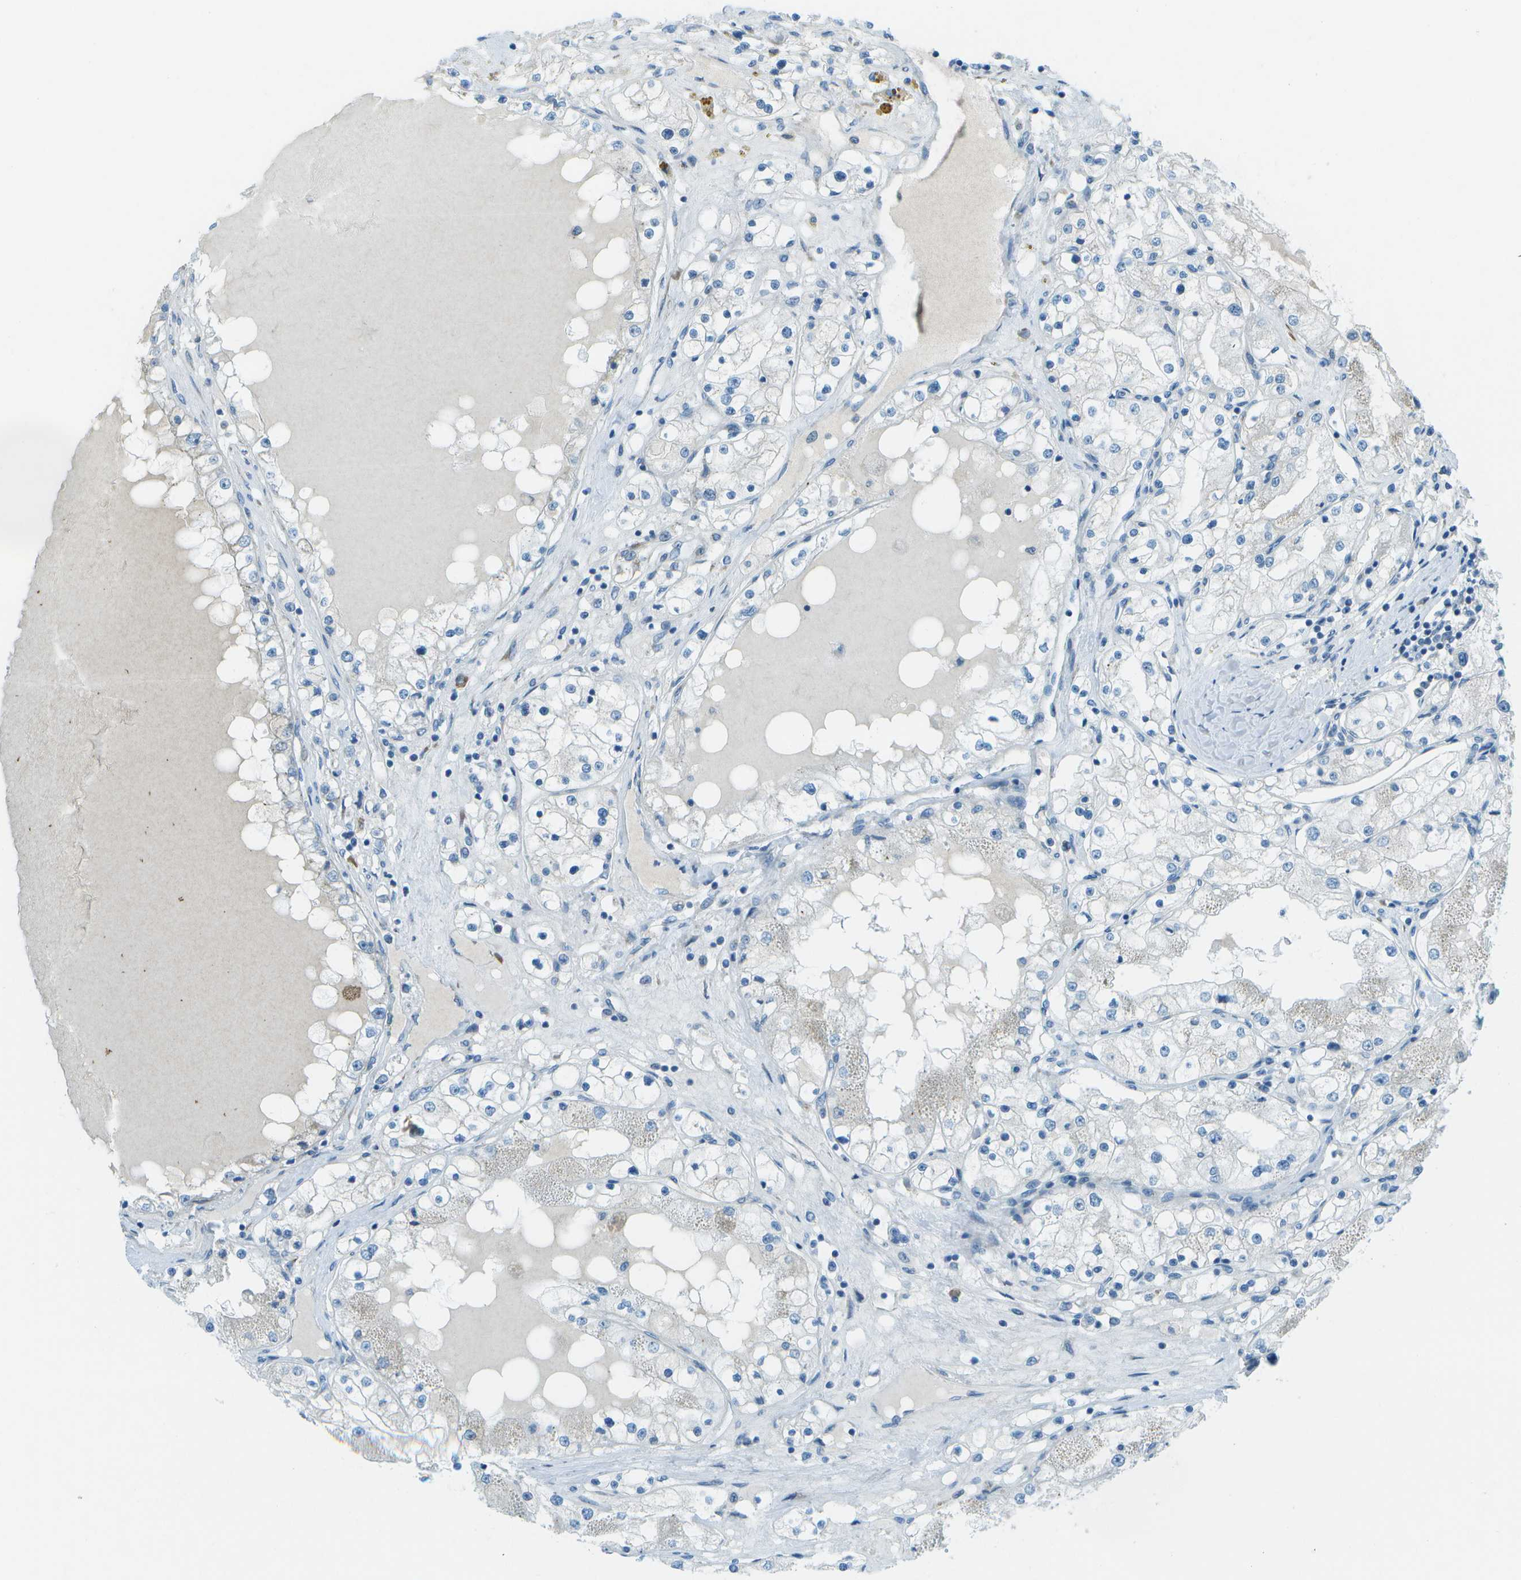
{"staining": {"intensity": "negative", "quantity": "none", "location": "none"}, "tissue": "renal cancer", "cell_type": "Tumor cells", "image_type": "cancer", "snomed": [{"axis": "morphology", "description": "Adenocarcinoma, NOS"}, {"axis": "topography", "description": "Kidney"}], "caption": "Tumor cells show no significant expression in renal cancer.", "gene": "KCTD3", "patient": {"sex": "male", "age": 68}}